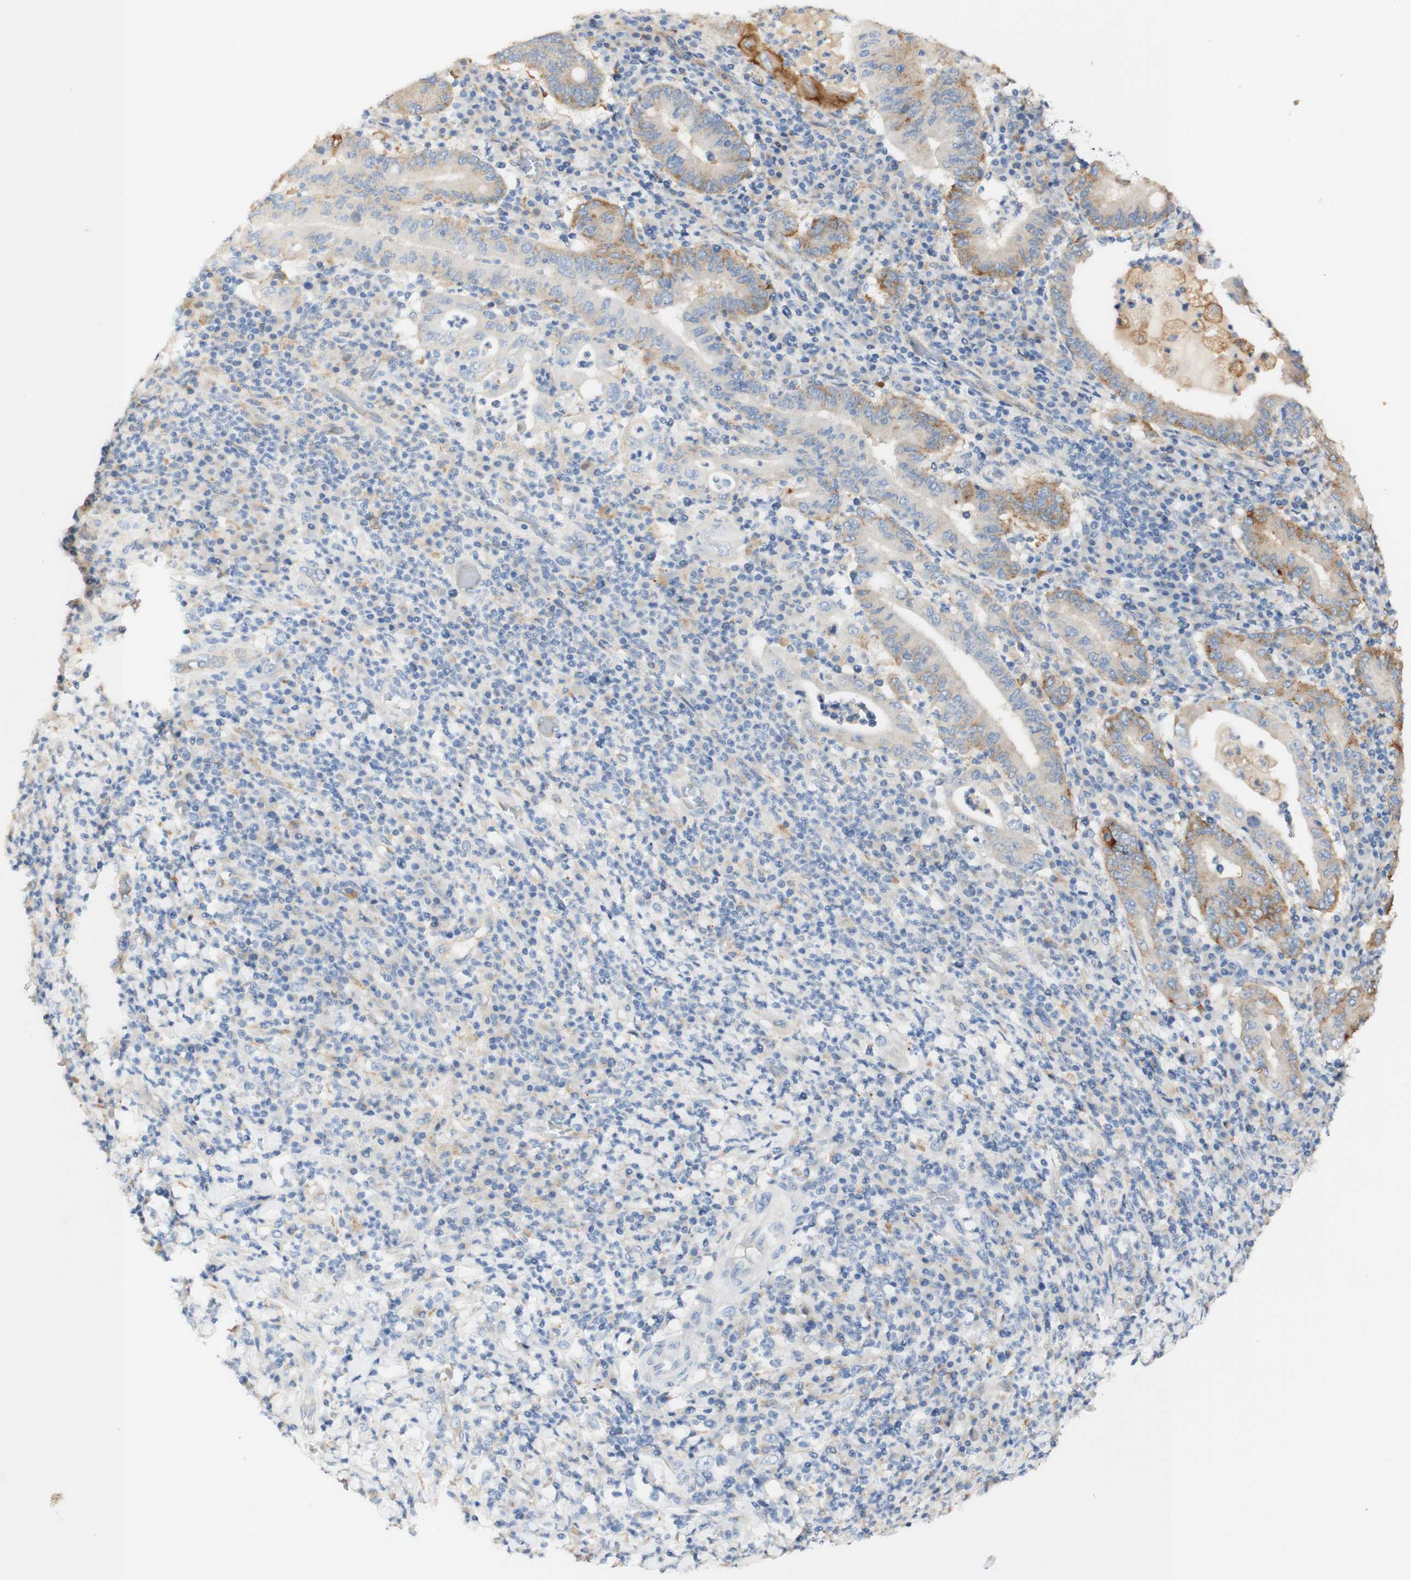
{"staining": {"intensity": "moderate", "quantity": "25%-75%", "location": "cytoplasmic/membranous"}, "tissue": "stomach cancer", "cell_type": "Tumor cells", "image_type": "cancer", "snomed": [{"axis": "morphology", "description": "Normal tissue, NOS"}, {"axis": "morphology", "description": "Adenocarcinoma, NOS"}, {"axis": "topography", "description": "Esophagus"}, {"axis": "topography", "description": "Stomach, upper"}, {"axis": "topography", "description": "Peripheral nerve tissue"}], "caption": "Immunohistochemistry (DAB) staining of human stomach cancer (adenocarcinoma) shows moderate cytoplasmic/membranous protein expression in approximately 25%-75% of tumor cells.", "gene": "FCGRT", "patient": {"sex": "male", "age": 62}}